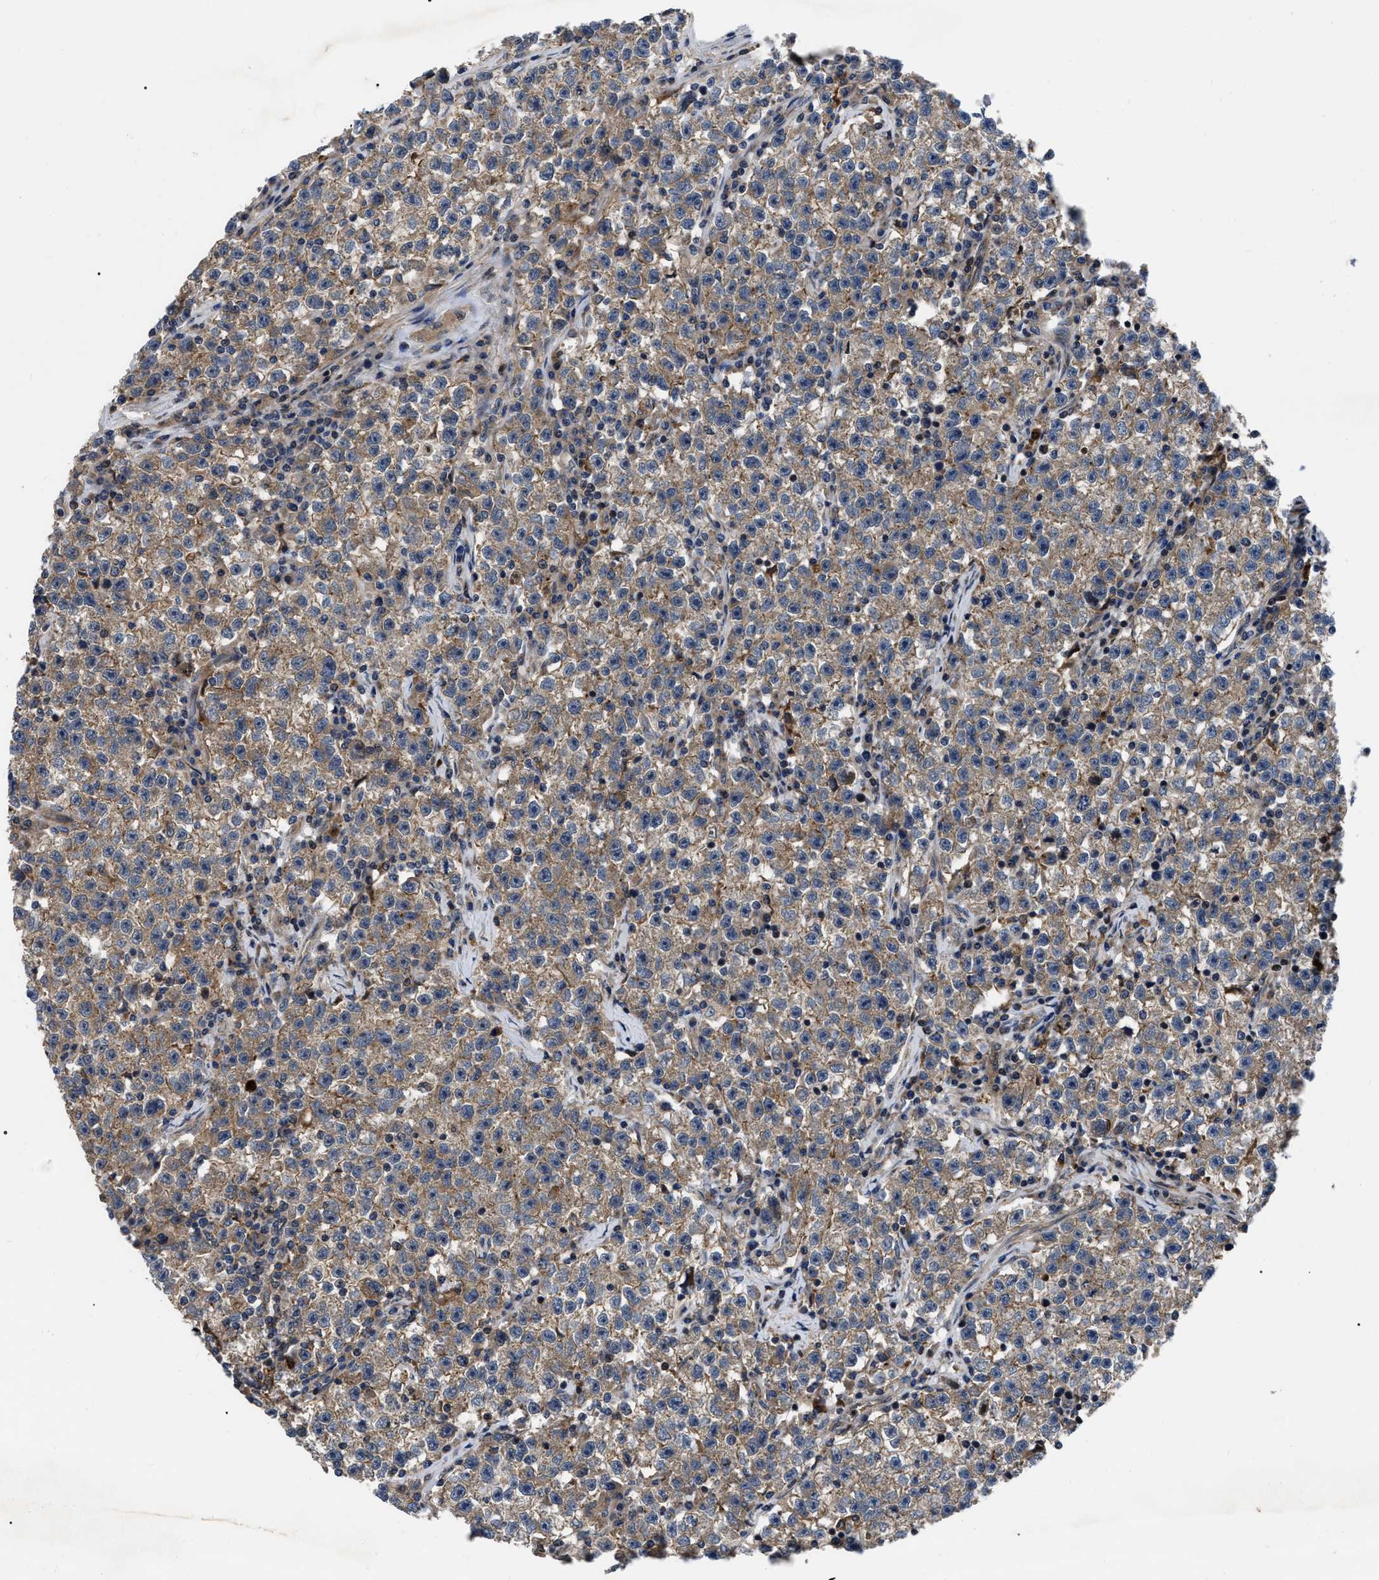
{"staining": {"intensity": "moderate", "quantity": ">75%", "location": "cytoplasmic/membranous"}, "tissue": "testis cancer", "cell_type": "Tumor cells", "image_type": "cancer", "snomed": [{"axis": "morphology", "description": "Seminoma, NOS"}, {"axis": "topography", "description": "Testis"}], "caption": "Testis cancer tissue reveals moderate cytoplasmic/membranous expression in approximately >75% of tumor cells", "gene": "PPWD1", "patient": {"sex": "male", "age": 22}}